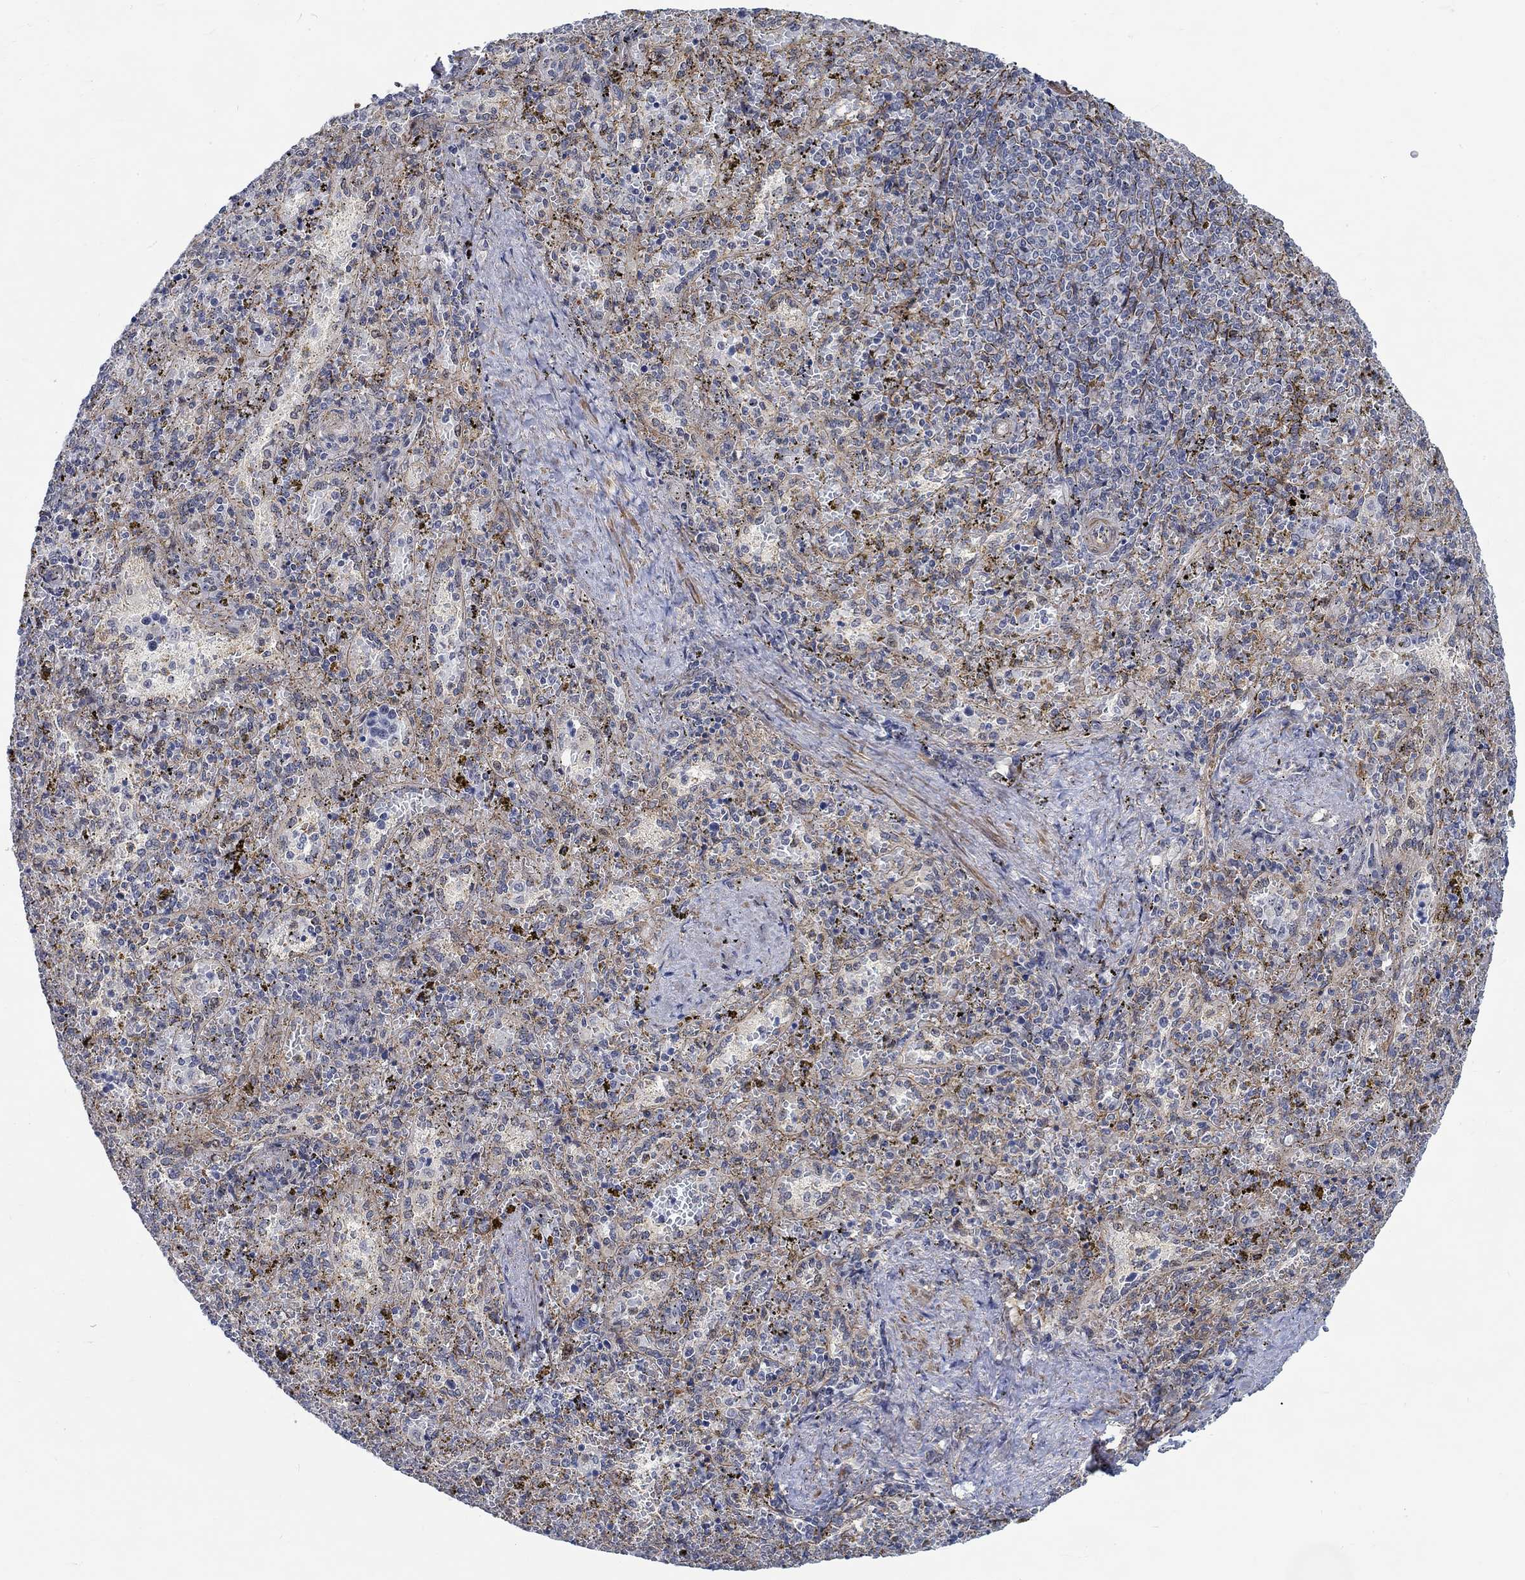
{"staining": {"intensity": "negative", "quantity": "none", "location": "none"}, "tissue": "spleen", "cell_type": "Cells in red pulp", "image_type": "normal", "snomed": [{"axis": "morphology", "description": "Normal tissue, NOS"}, {"axis": "topography", "description": "Spleen"}], "caption": "This is an immunohistochemistry (IHC) histopathology image of unremarkable spleen. There is no positivity in cells in red pulp.", "gene": "KCNH8", "patient": {"sex": "female", "age": 50}}